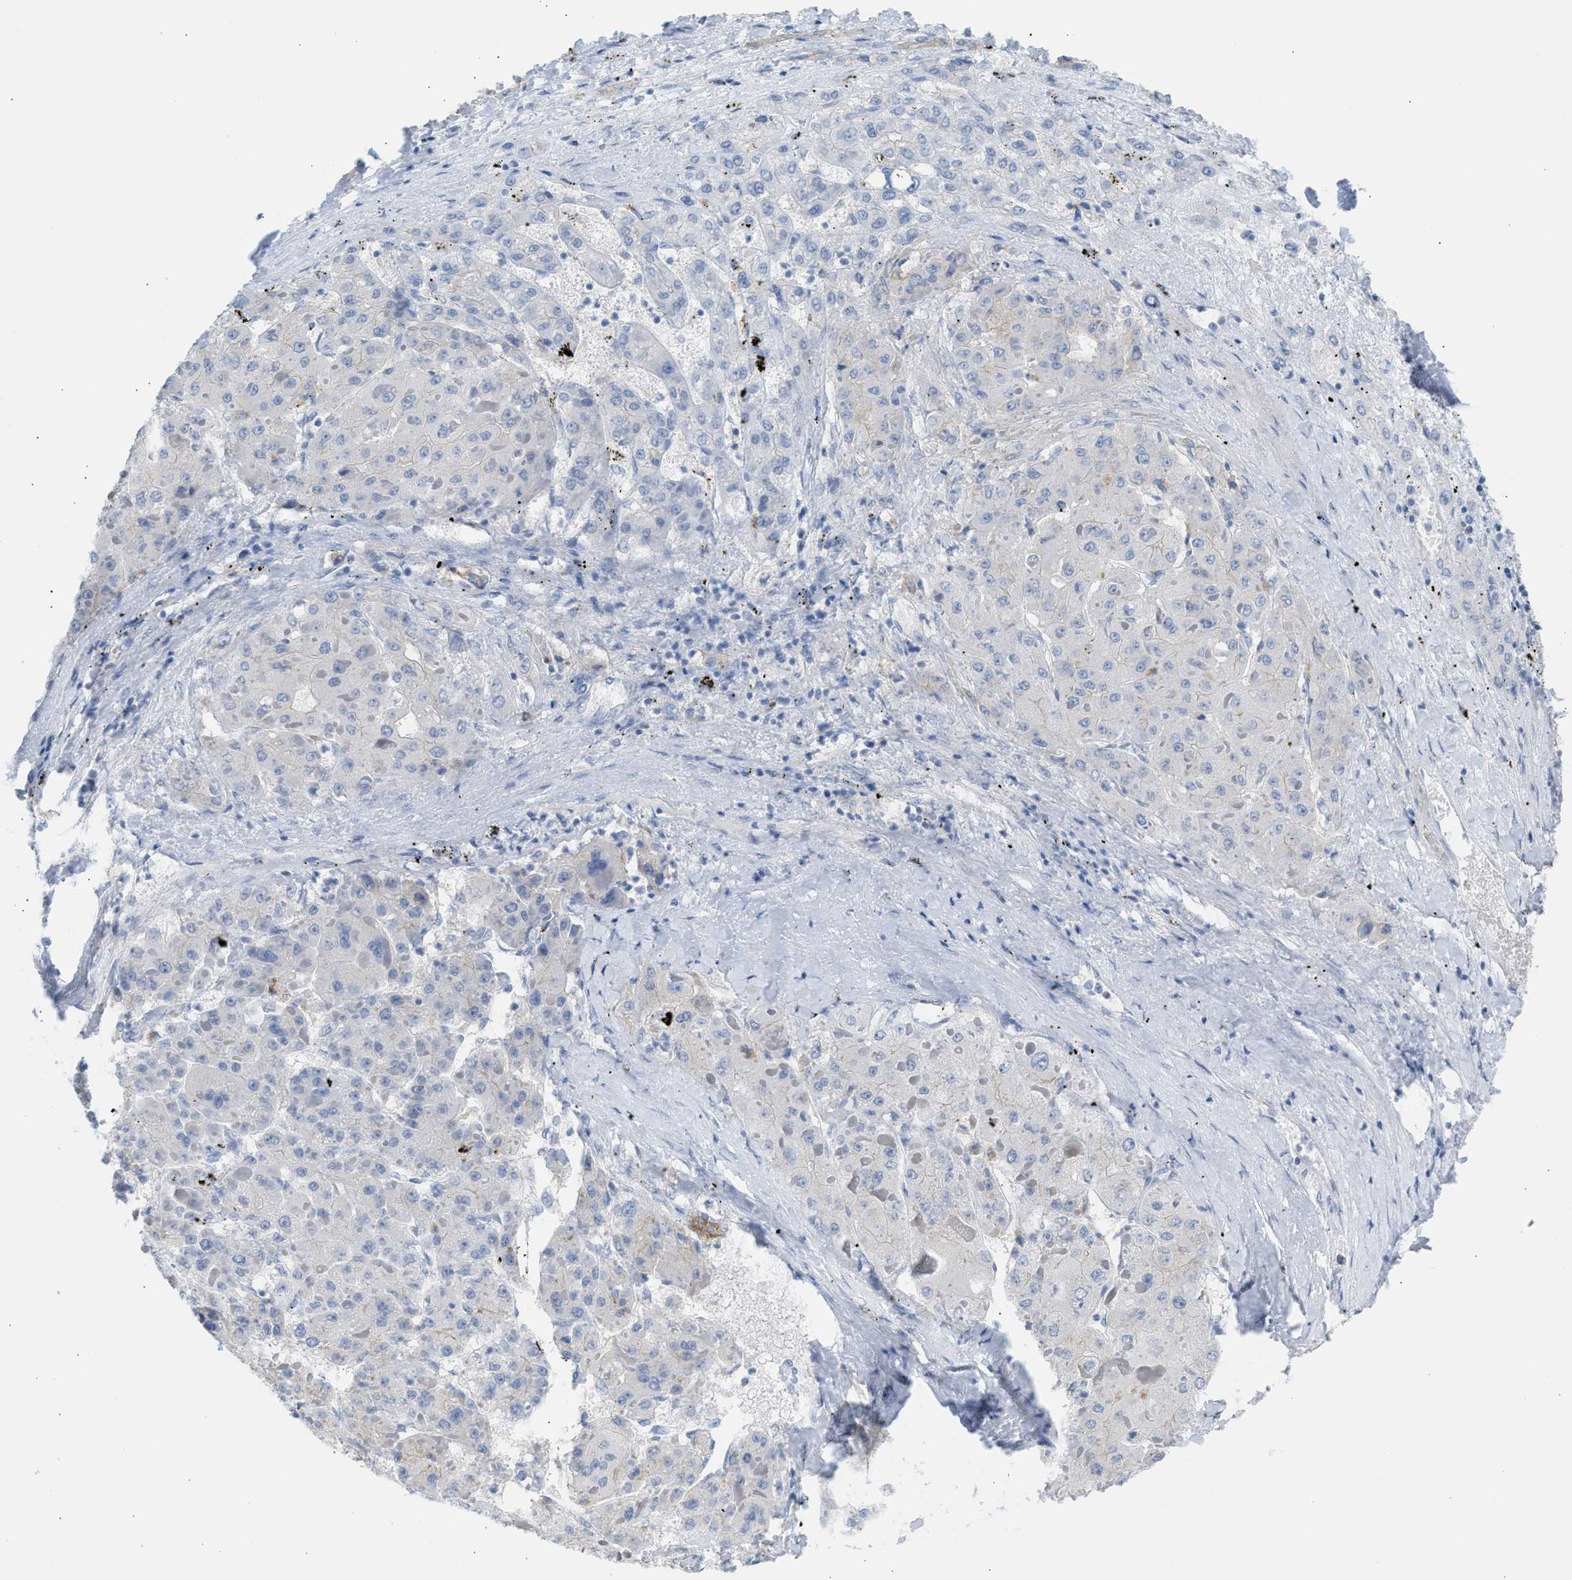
{"staining": {"intensity": "negative", "quantity": "none", "location": "none"}, "tissue": "liver cancer", "cell_type": "Tumor cells", "image_type": "cancer", "snomed": [{"axis": "morphology", "description": "Carcinoma, Hepatocellular, NOS"}, {"axis": "topography", "description": "Liver"}], "caption": "High magnification brightfield microscopy of liver cancer stained with DAB (brown) and counterstained with hematoxylin (blue): tumor cells show no significant staining. Brightfield microscopy of immunohistochemistry (IHC) stained with DAB (3,3'-diaminobenzidine) (brown) and hematoxylin (blue), captured at high magnification.", "gene": "ERBB2", "patient": {"sex": "female", "age": 73}}